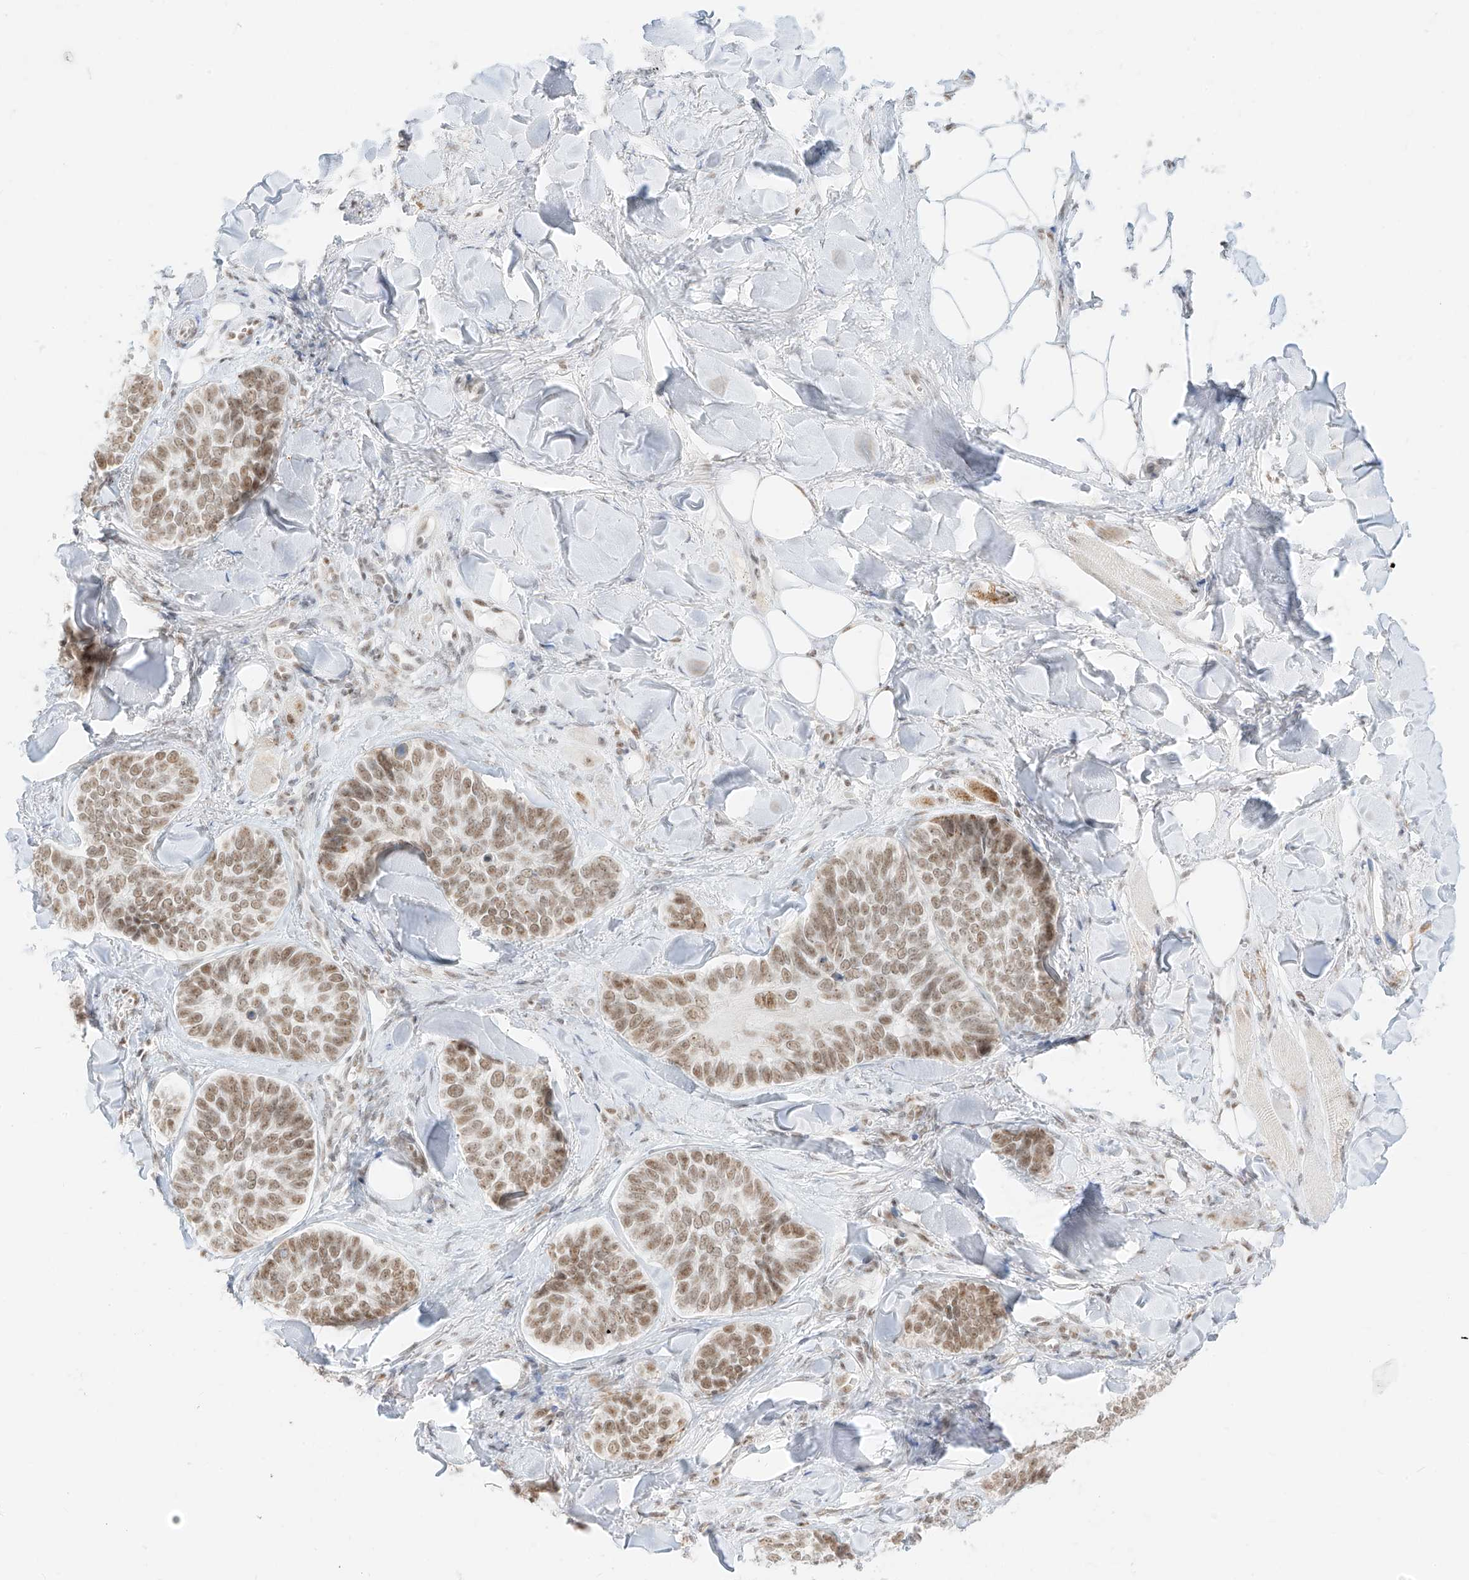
{"staining": {"intensity": "moderate", "quantity": ">75%", "location": "nuclear"}, "tissue": "skin cancer", "cell_type": "Tumor cells", "image_type": "cancer", "snomed": [{"axis": "morphology", "description": "Basal cell carcinoma"}, {"axis": "topography", "description": "Skin"}], "caption": "Immunohistochemical staining of skin cancer demonstrates medium levels of moderate nuclear protein positivity in approximately >75% of tumor cells. The staining is performed using DAB brown chromogen to label protein expression. The nuclei are counter-stained blue using hematoxylin.", "gene": "SUPT5H", "patient": {"sex": "male", "age": 62}}